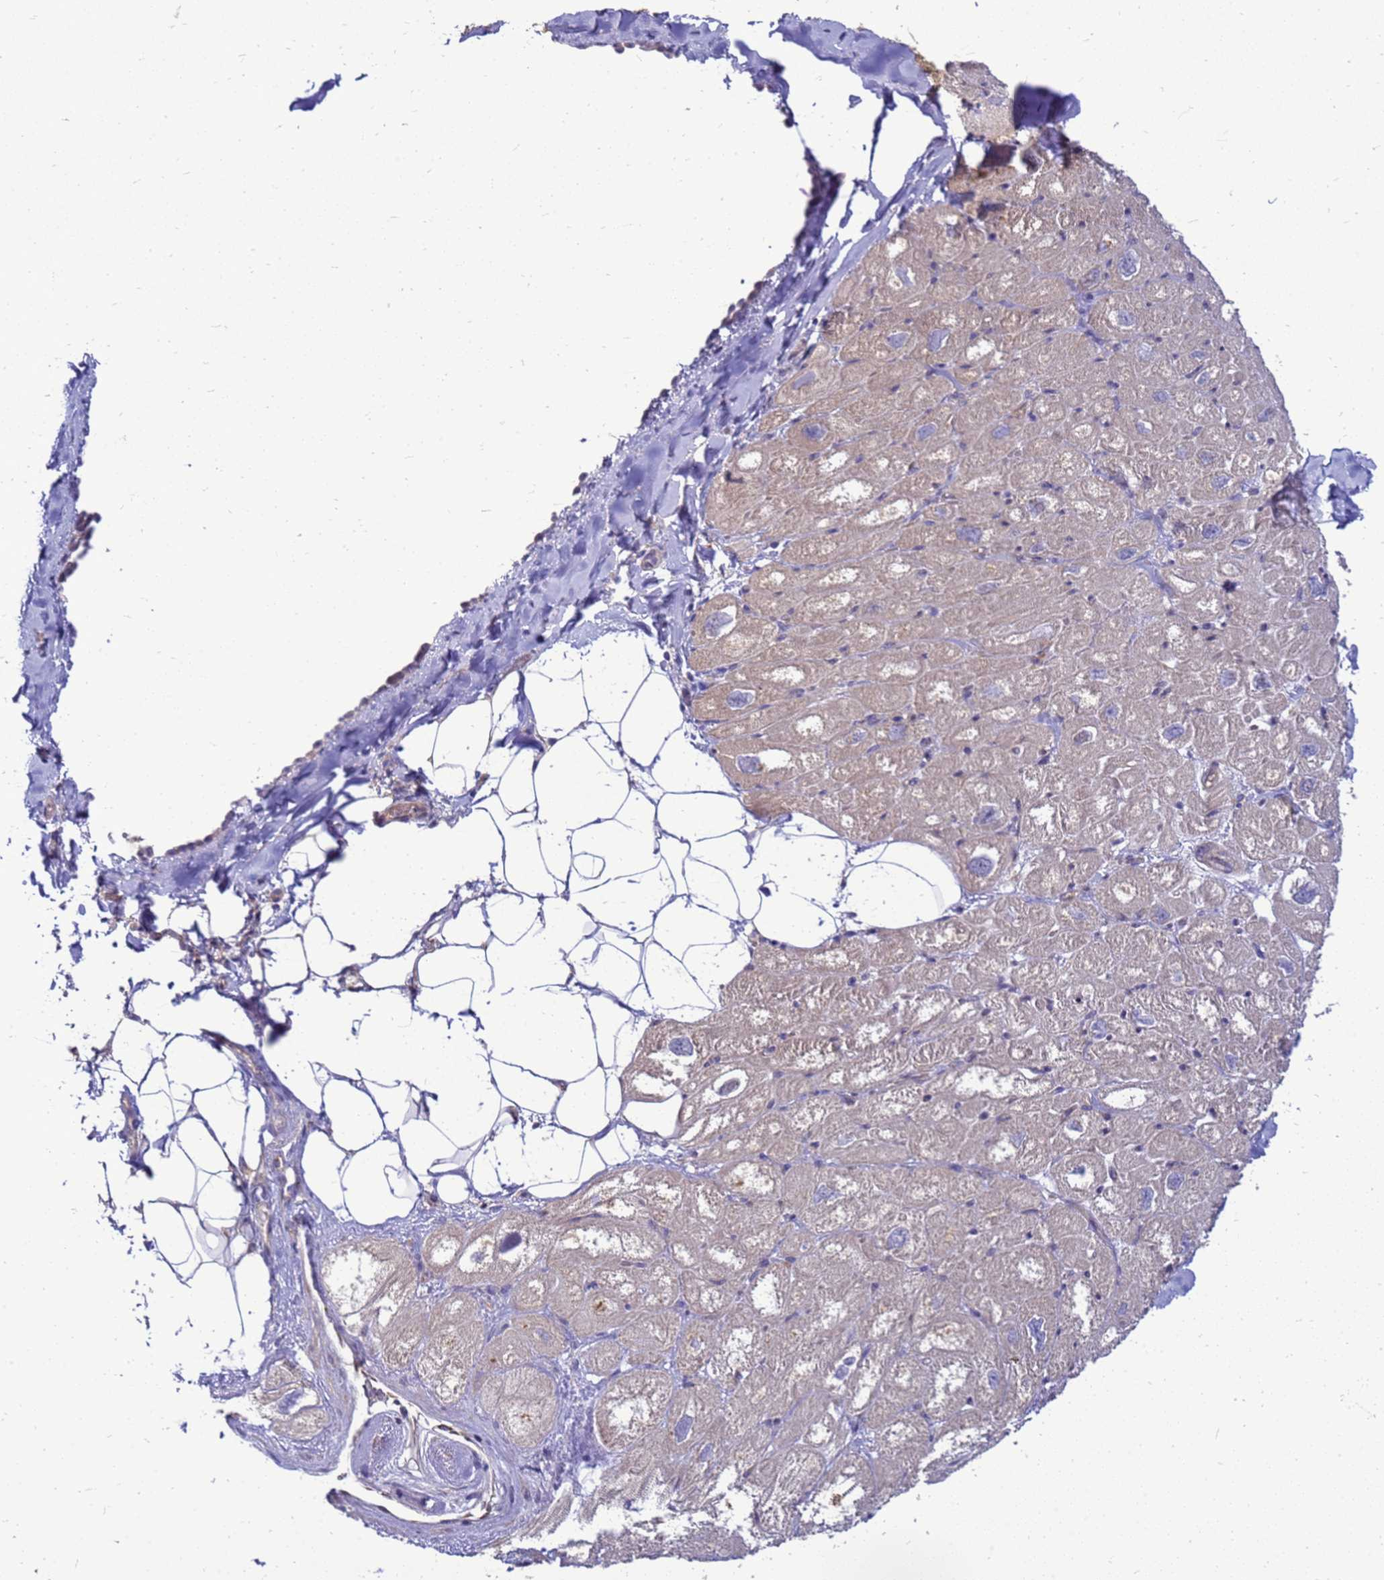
{"staining": {"intensity": "weak", "quantity": "<25%", "location": "cytoplasmic/membranous"}, "tissue": "heart muscle", "cell_type": "Cardiomyocytes", "image_type": "normal", "snomed": [{"axis": "morphology", "description": "Normal tissue, NOS"}, {"axis": "topography", "description": "Heart"}], "caption": "A photomicrograph of human heart muscle is negative for staining in cardiomyocytes. (DAB immunohistochemistry, high magnification).", "gene": "ENOPH1", "patient": {"sex": "male", "age": 50}}